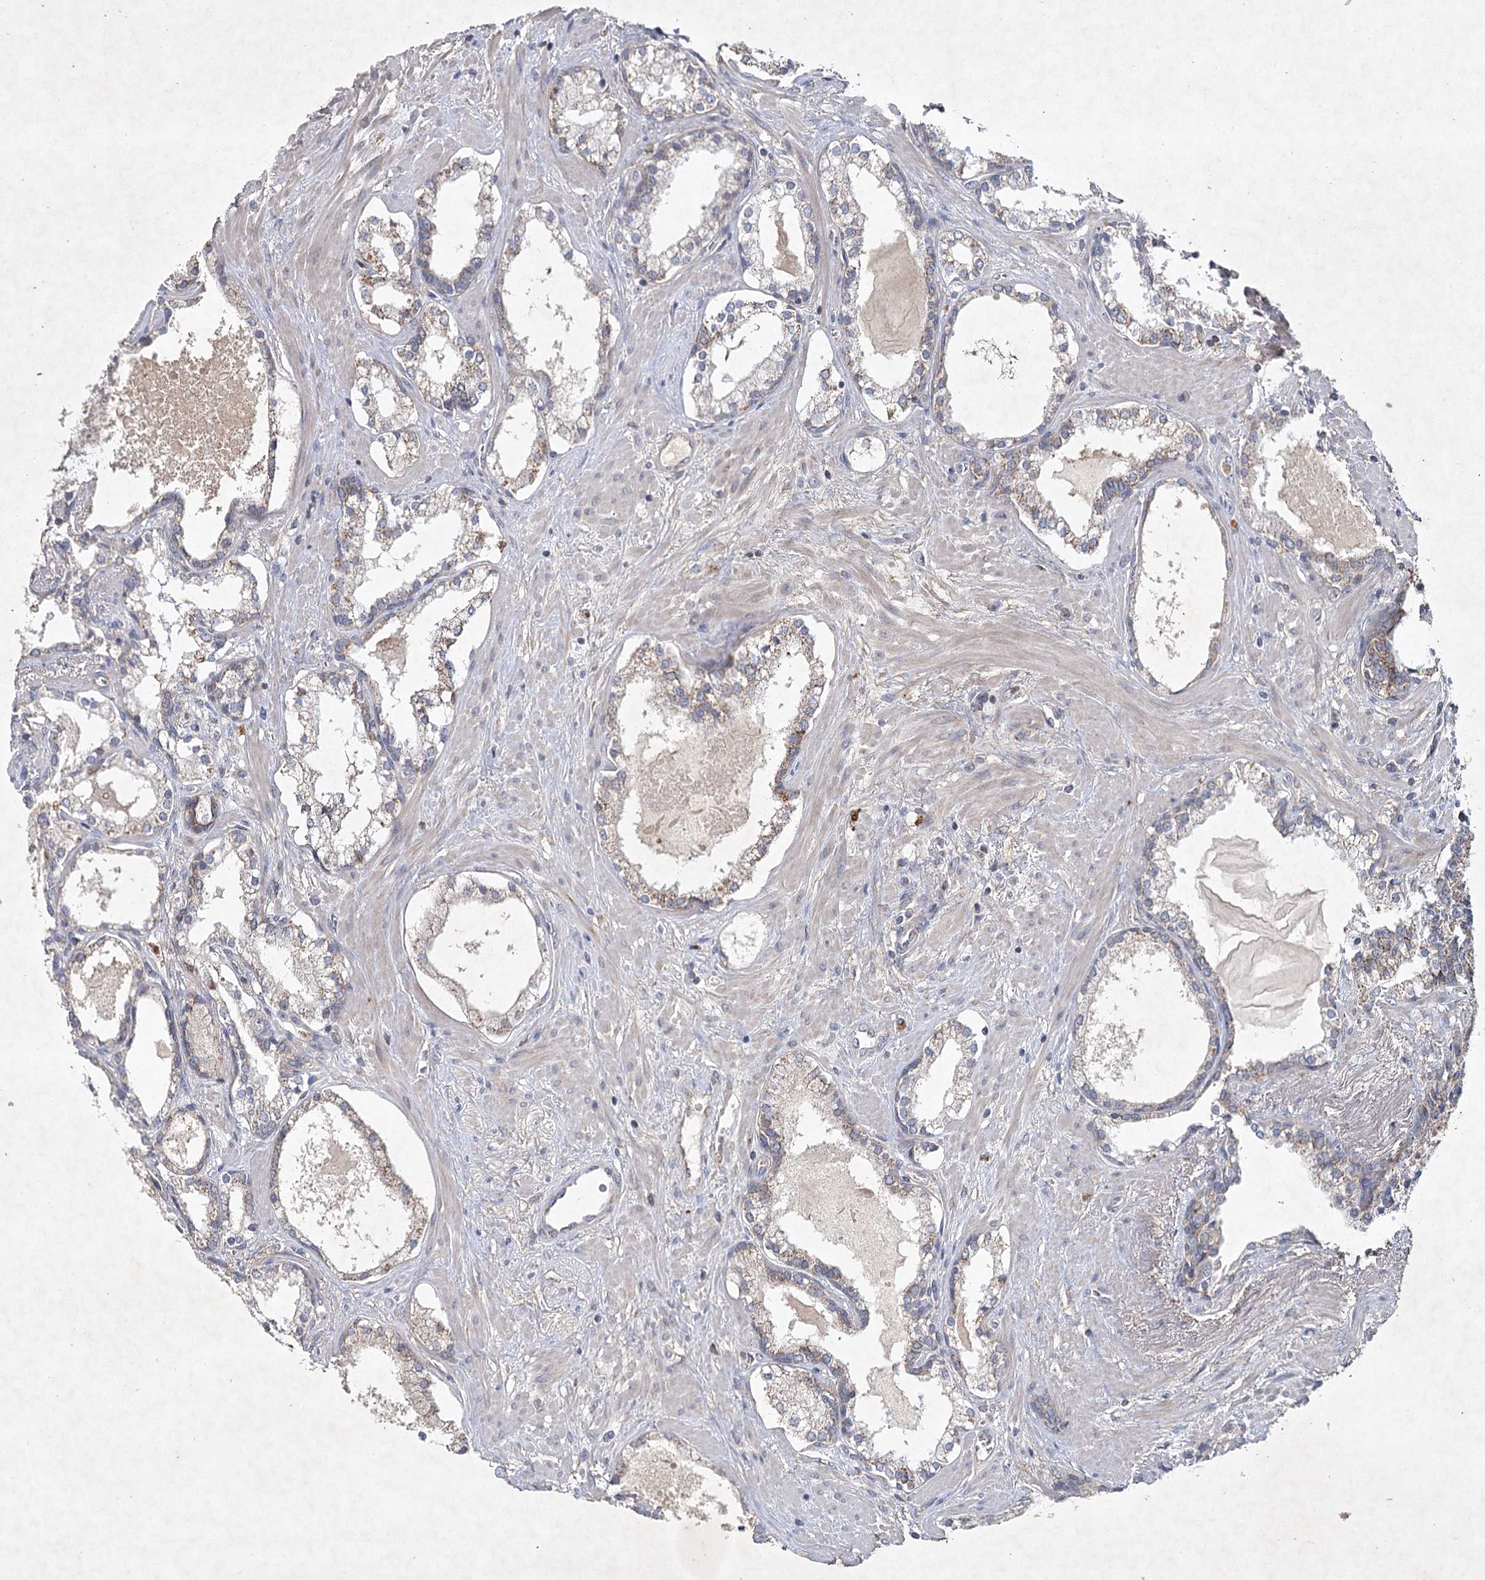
{"staining": {"intensity": "moderate", "quantity": "25%-75%", "location": "cytoplasmic/membranous"}, "tissue": "prostate cancer", "cell_type": "Tumor cells", "image_type": "cancer", "snomed": [{"axis": "morphology", "description": "Adenocarcinoma, High grade"}, {"axis": "topography", "description": "Prostate"}], "caption": "Immunohistochemistry (IHC) histopathology image of neoplastic tissue: high-grade adenocarcinoma (prostate) stained using immunohistochemistry reveals medium levels of moderate protein expression localized specifically in the cytoplasmic/membranous of tumor cells, appearing as a cytoplasmic/membranous brown color.", "gene": "MRPL44", "patient": {"sex": "male", "age": 58}}